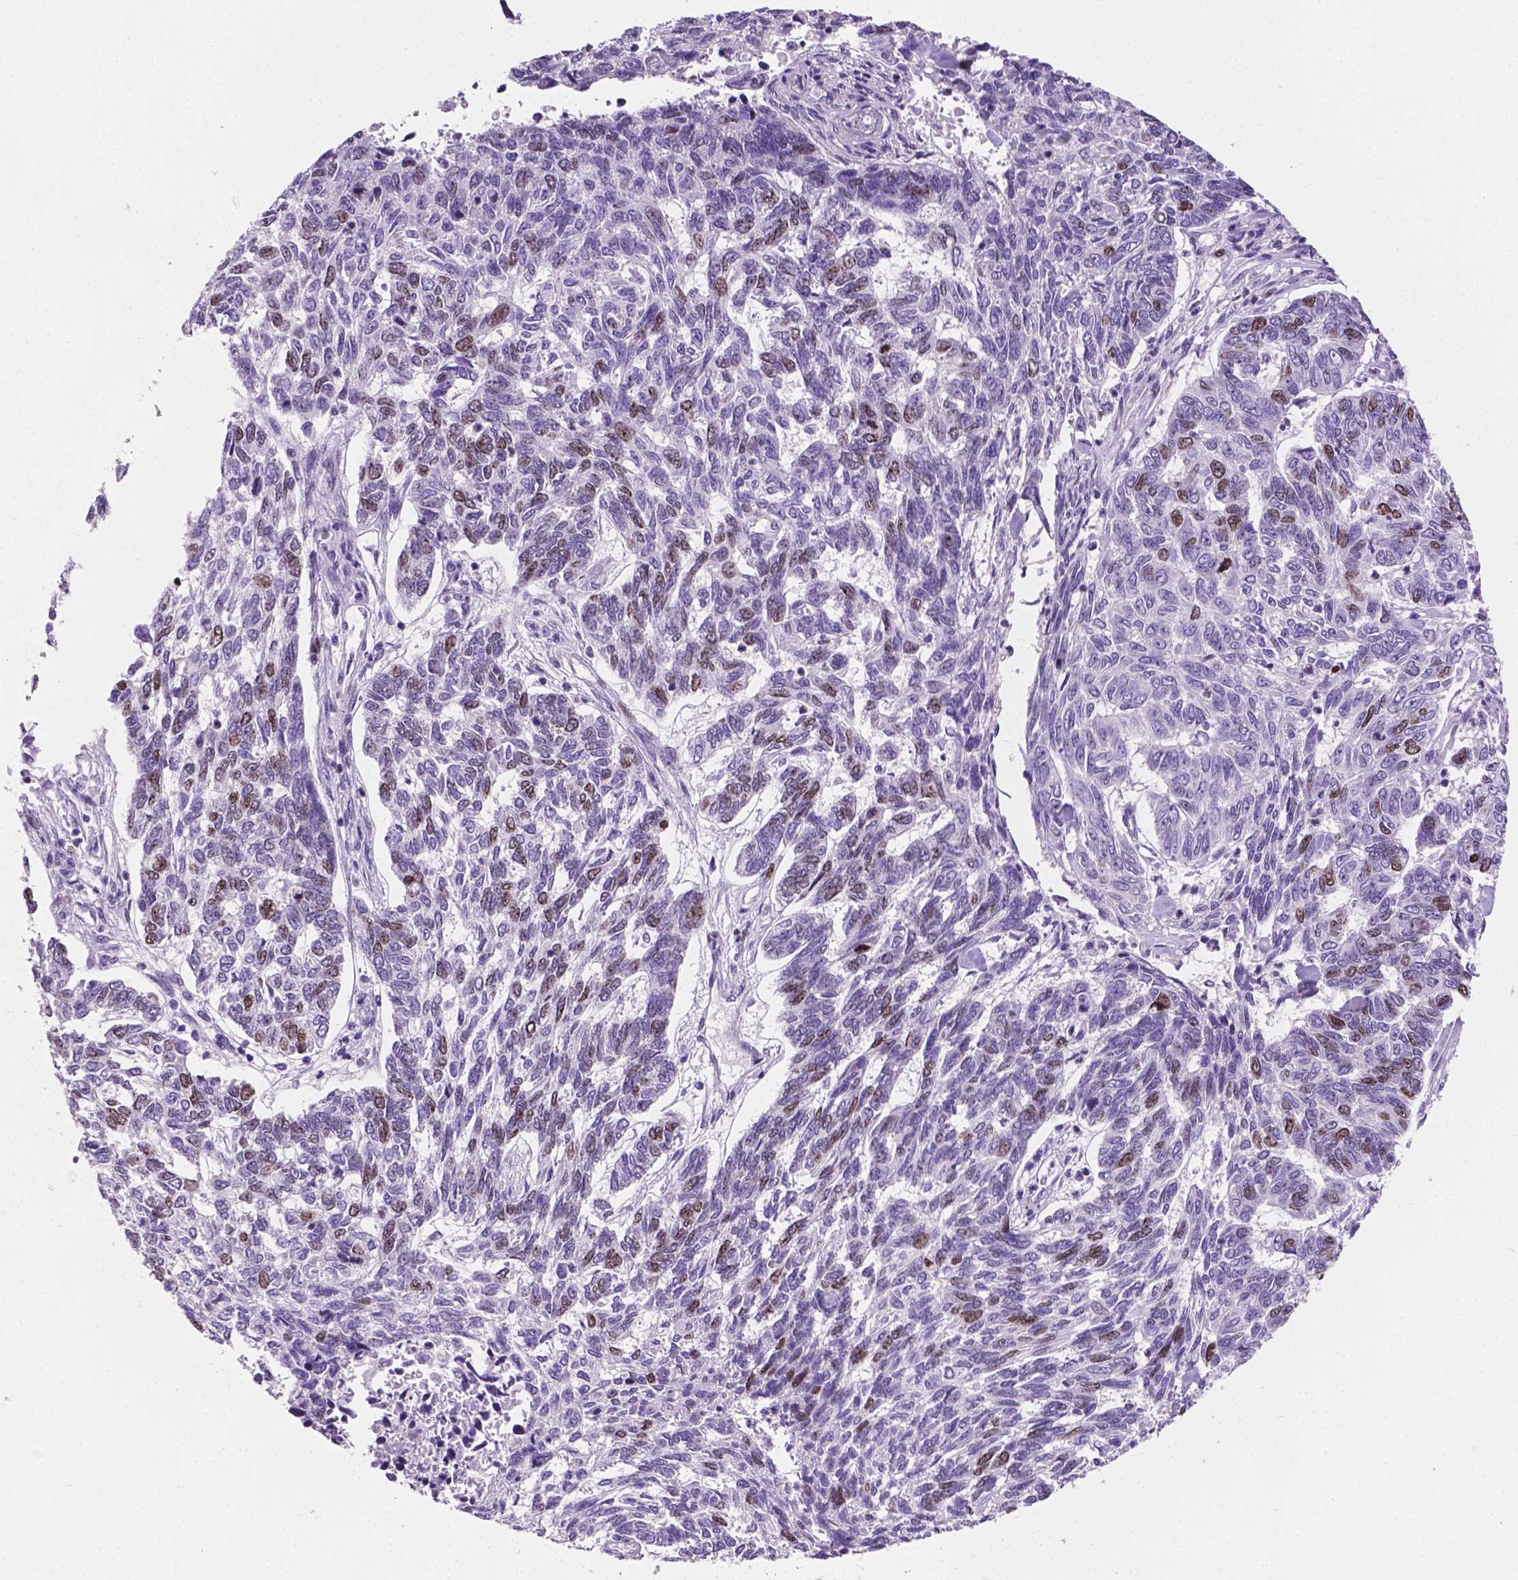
{"staining": {"intensity": "moderate", "quantity": "25%-75%", "location": "nuclear"}, "tissue": "skin cancer", "cell_type": "Tumor cells", "image_type": "cancer", "snomed": [{"axis": "morphology", "description": "Basal cell carcinoma"}, {"axis": "topography", "description": "Skin"}], "caption": "IHC photomicrograph of skin basal cell carcinoma stained for a protein (brown), which reveals medium levels of moderate nuclear staining in approximately 25%-75% of tumor cells.", "gene": "SIAH2", "patient": {"sex": "female", "age": 65}}